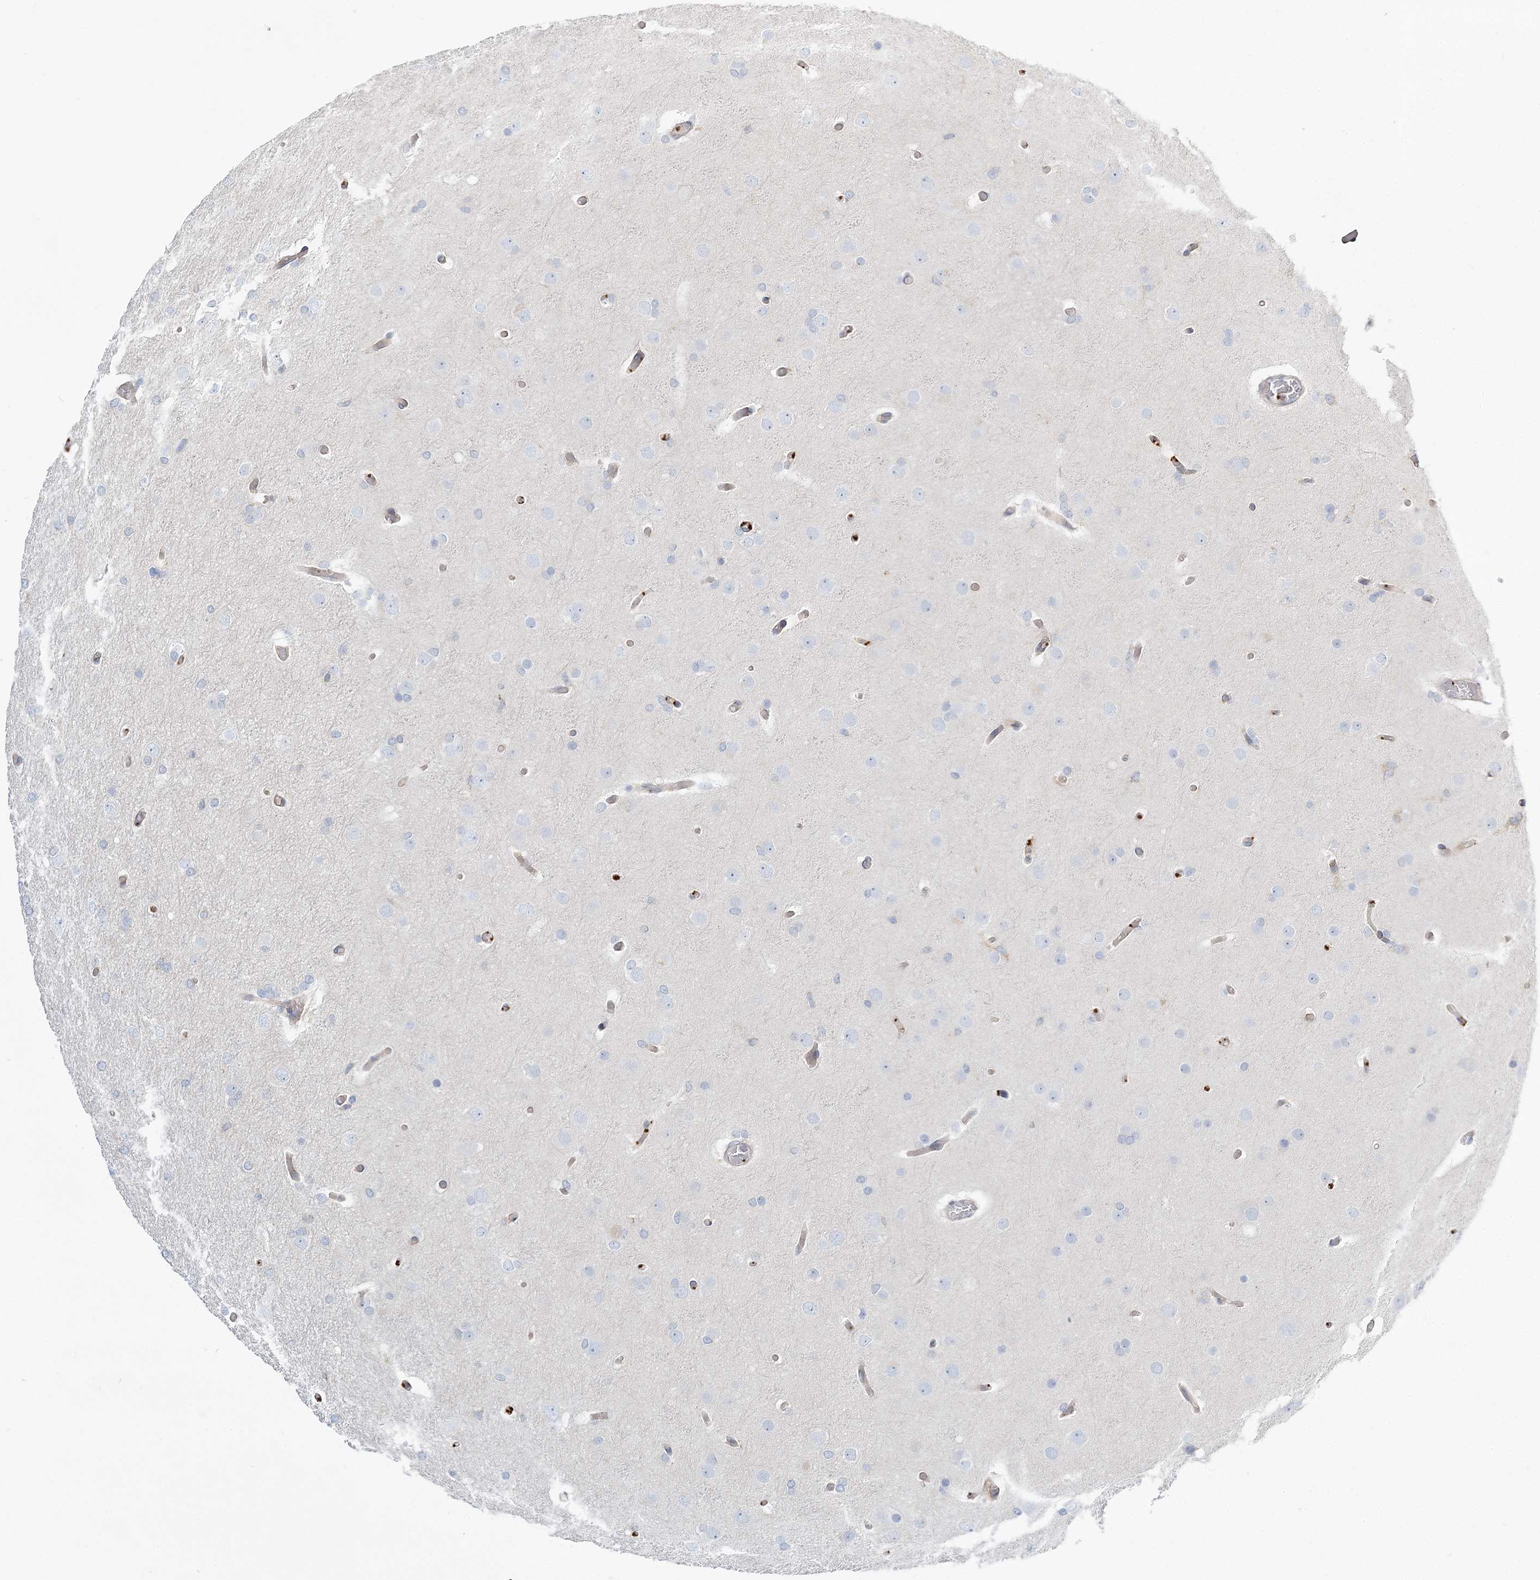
{"staining": {"intensity": "negative", "quantity": "none", "location": "none"}, "tissue": "glioma", "cell_type": "Tumor cells", "image_type": "cancer", "snomed": [{"axis": "morphology", "description": "Glioma, malignant, High grade"}, {"axis": "topography", "description": "Cerebral cortex"}], "caption": "Immunohistochemical staining of human malignant glioma (high-grade) reveals no significant staining in tumor cells.", "gene": "CUEDC2", "patient": {"sex": "female", "age": 36}}